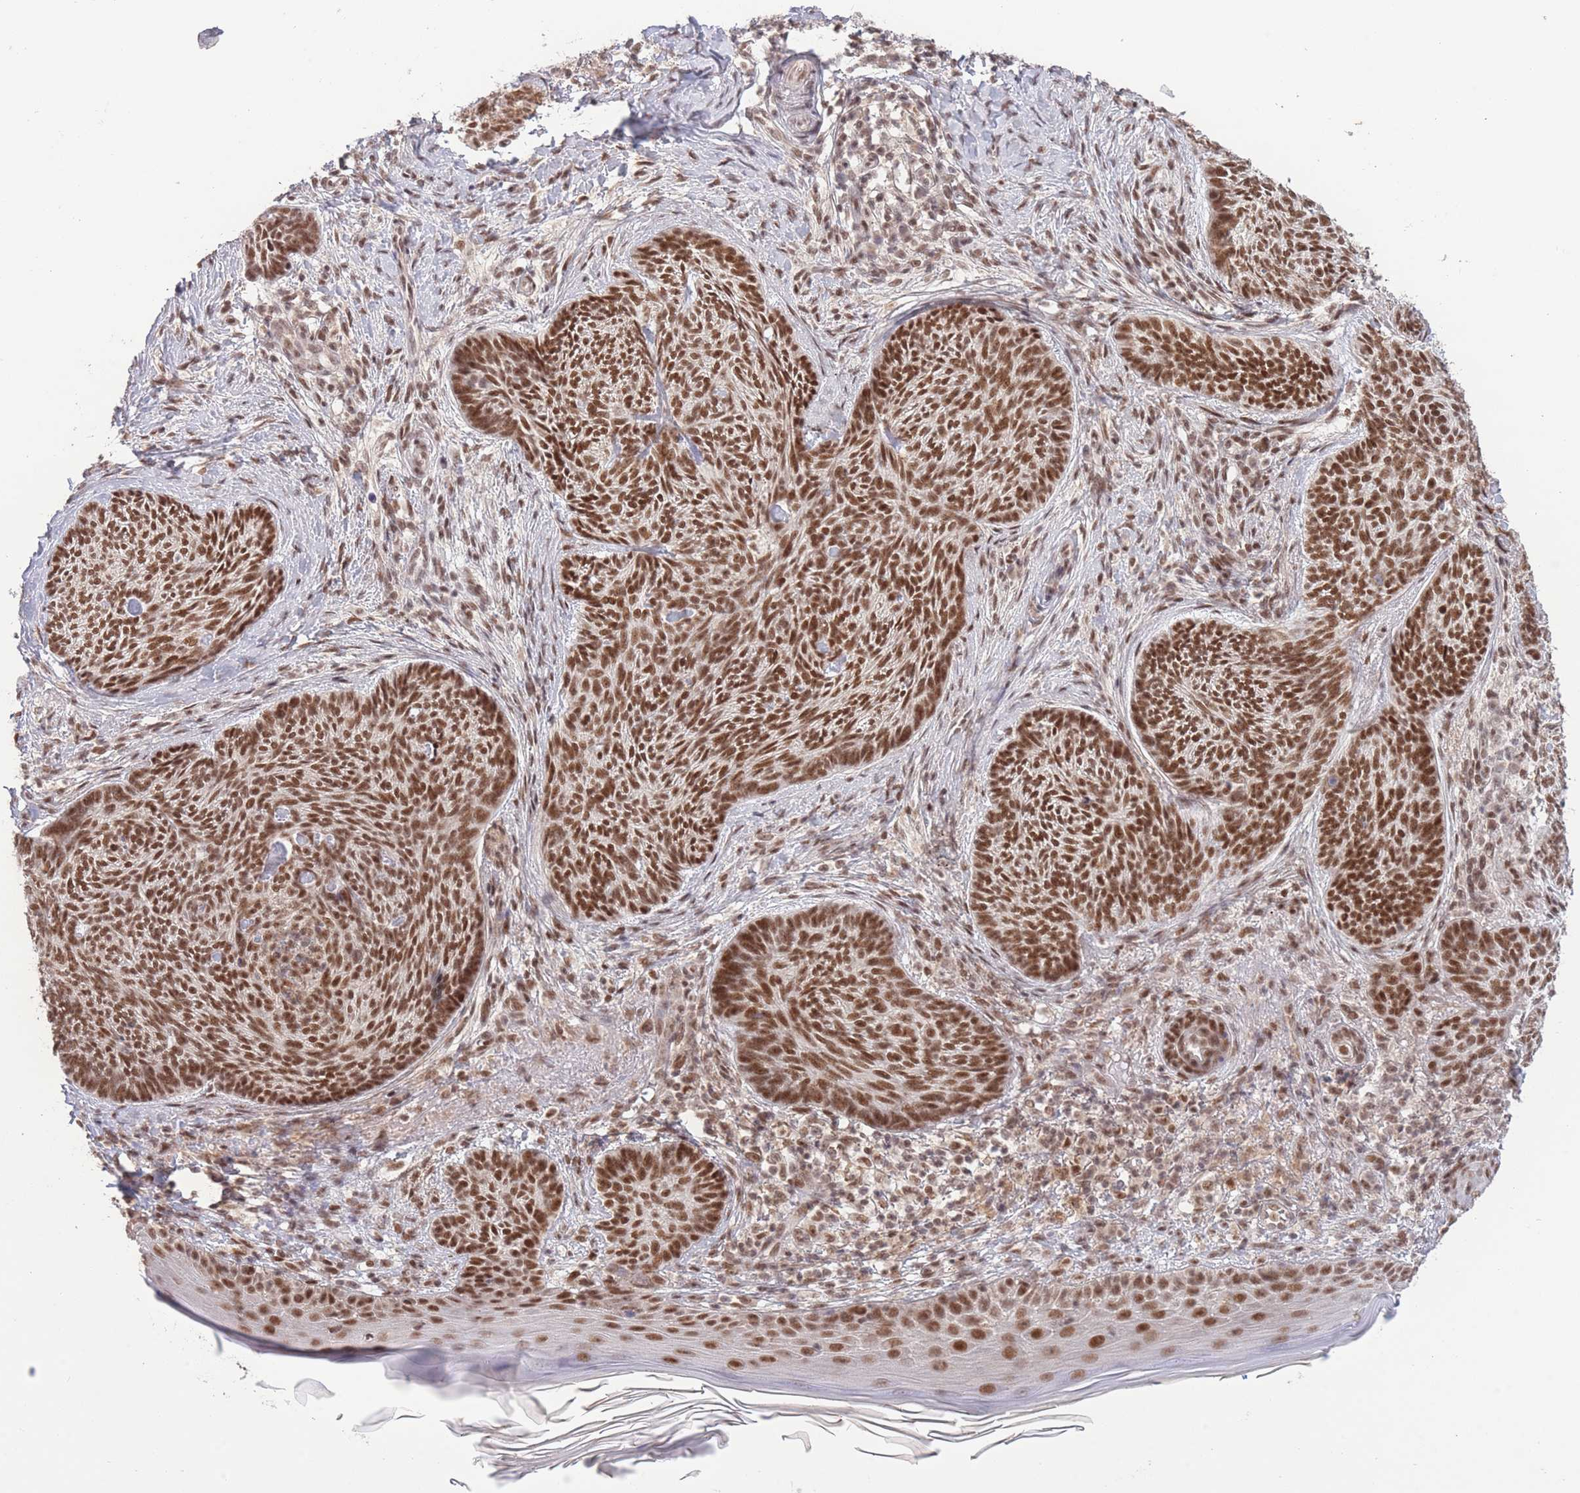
{"staining": {"intensity": "strong", "quantity": ">75%", "location": "nuclear"}, "tissue": "skin cancer", "cell_type": "Tumor cells", "image_type": "cancer", "snomed": [{"axis": "morphology", "description": "Basal cell carcinoma"}, {"axis": "topography", "description": "Skin"}], "caption": "Brown immunohistochemical staining in human skin cancer (basal cell carcinoma) reveals strong nuclear expression in about >75% of tumor cells.", "gene": "CARD8", "patient": {"sex": "male", "age": 73}}